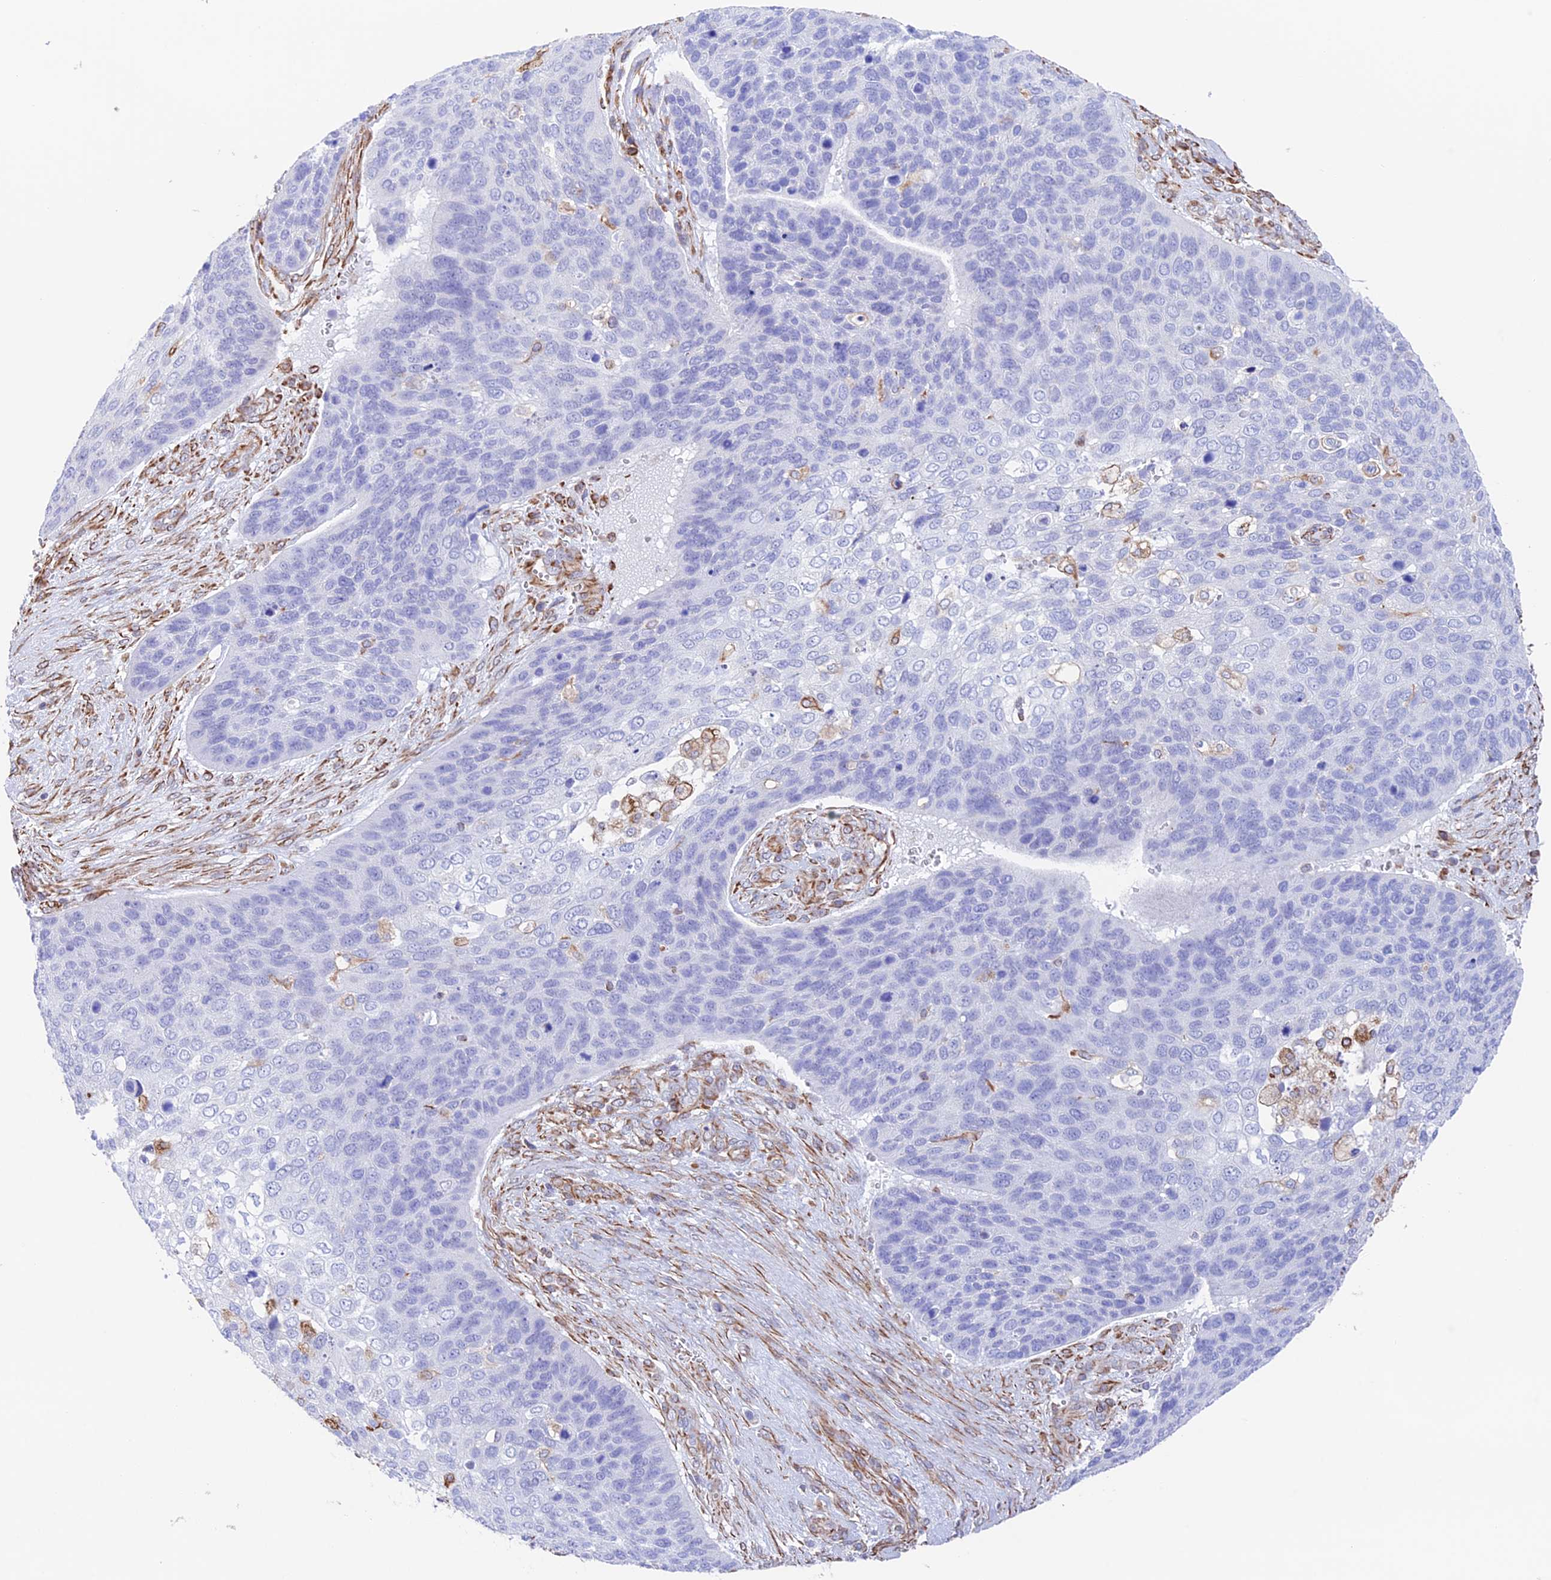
{"staining": {"intensity": "negative", "quantity": "none", "location": "none"}, "tissue": "skin cancer", "cell_type": "Tumor cells", "image_type": "cancer", "snomed": [{"axis": "morphology", "description": "Basal cell carcinoma"}, {"axis": "topography", "description": "Skin"}], "caption": "Immunohistochemical staining of human basal cell carcinoma (skin) demonstrates no significant expression in tumor cells.", "gene": "ZNF652", "patient": {"sex": "female", "age": 74}}